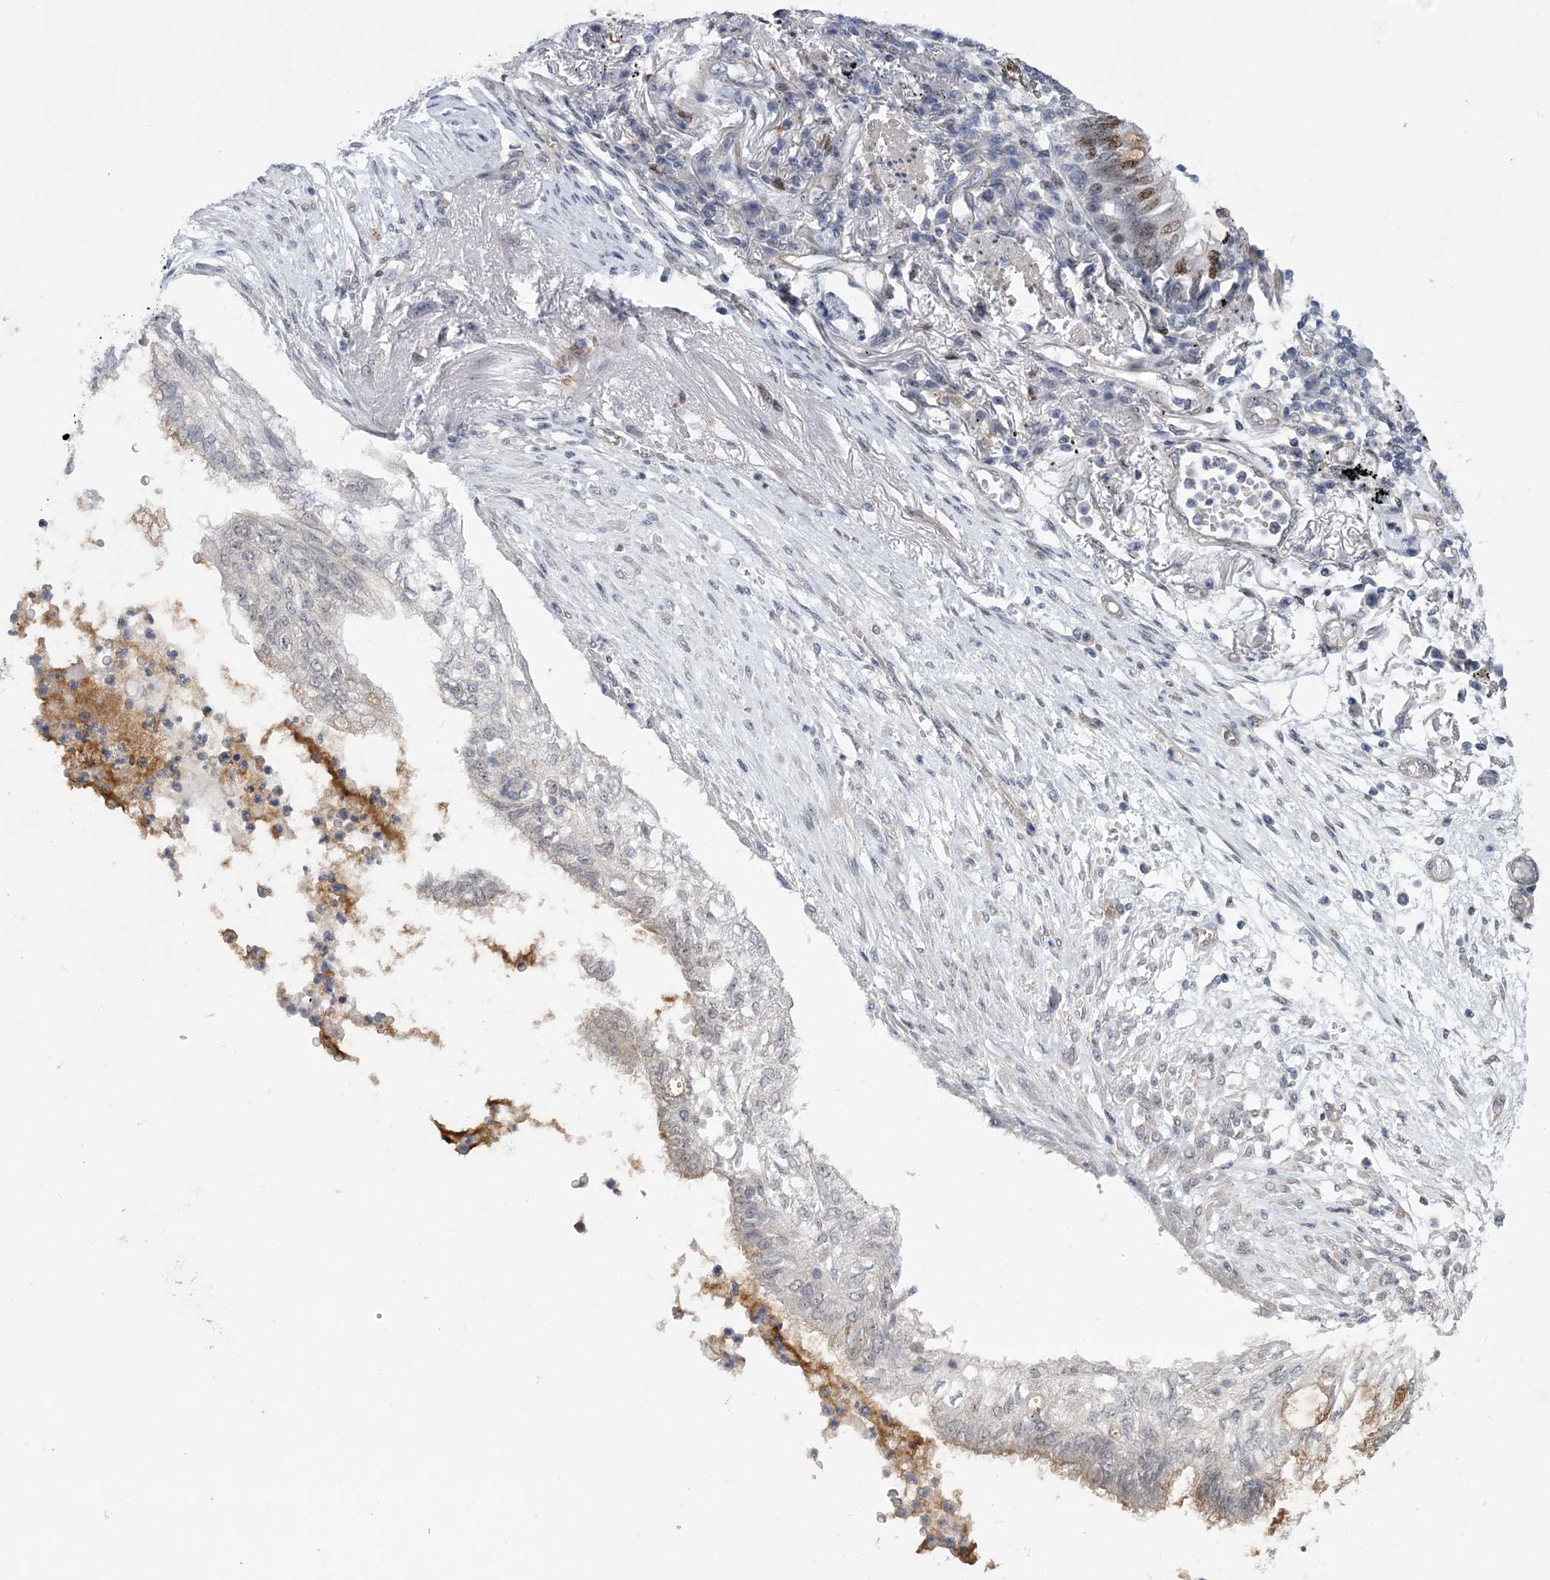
{"staining": {"intensity": "moderate", "quantity": "<25%", "location": "cytoplasmic/membranous"}, "tissue": "lung cancer", "cell_type": "Tumor cells", "image_type": "cancer", "snomed": [{"axis": "morphology", "description": "Adenocarcinoma, NOS"}, {"axis": "topography", "description": "Lung"}], "caption": "High-power microscopy captured an immunohistochemistry (IHC) histopathology image of lung cancer, revealing moderate cytoplasmic/membranous staining in about <25% of tumor cells.", "gene": "HOMEZ", "patient": {"sex": "female", "age": 70}}